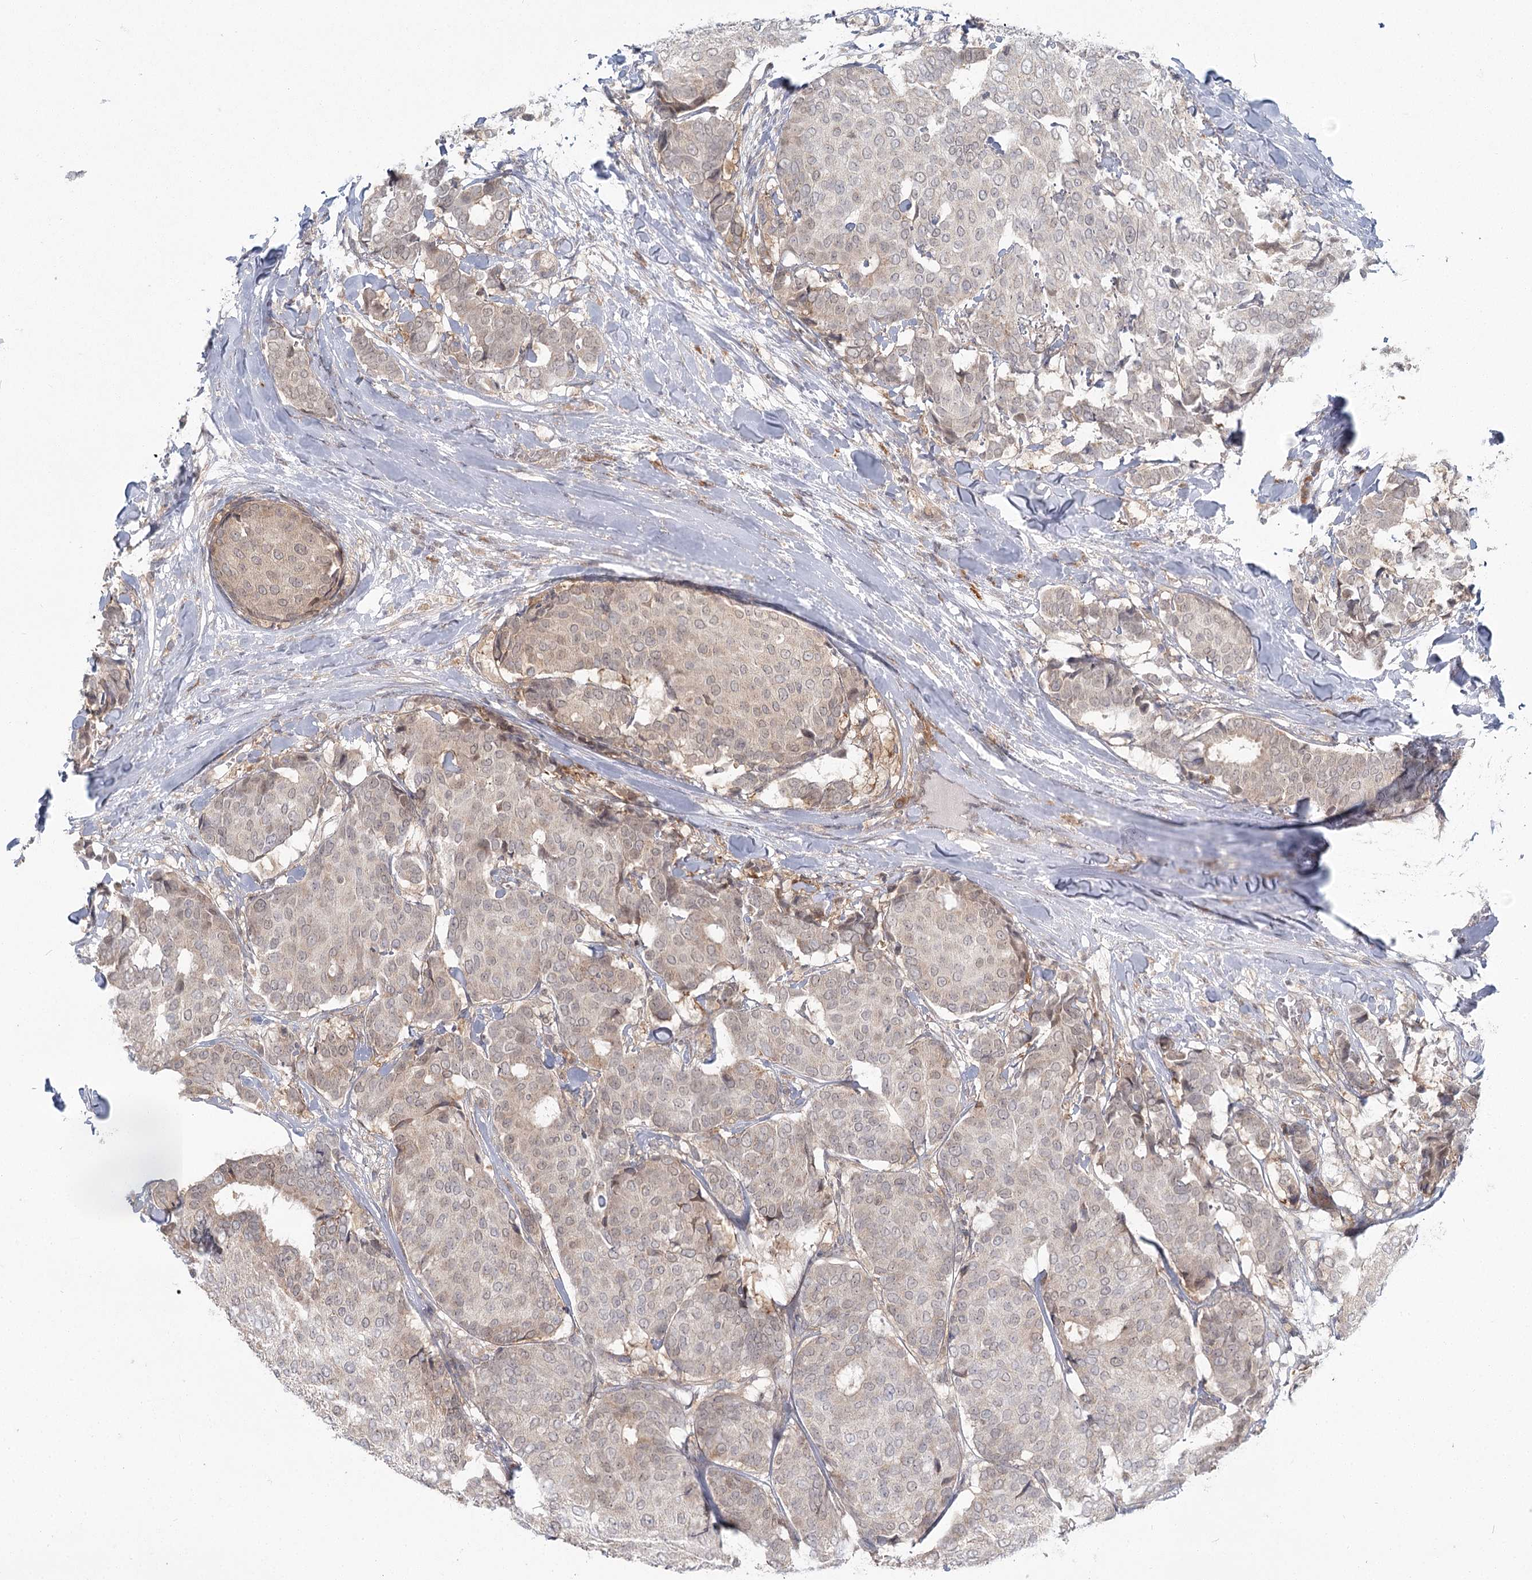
{"staining": {"intensity": "weak", "quantity": "25%-75%", "location": "cytoplasmic/membranous,nuclear"}, "tissue": "breast cancer", "cell_type": "Tumor cells", "image_type": "cancer", "snomed": [{"axis": "morphology", "description": "Duct carcinoma"}, {"axis": "topography", "description": "Breast"}], "caption": "About 25%-75% of tumor cells in breast cancer exhibit weak cytoplasmic/membranous and nuclear protein positivity as visualized by brown immunohistochemical staining.", "gene": "THNSL1", "patient": {"sex": "female", "age": 75}}